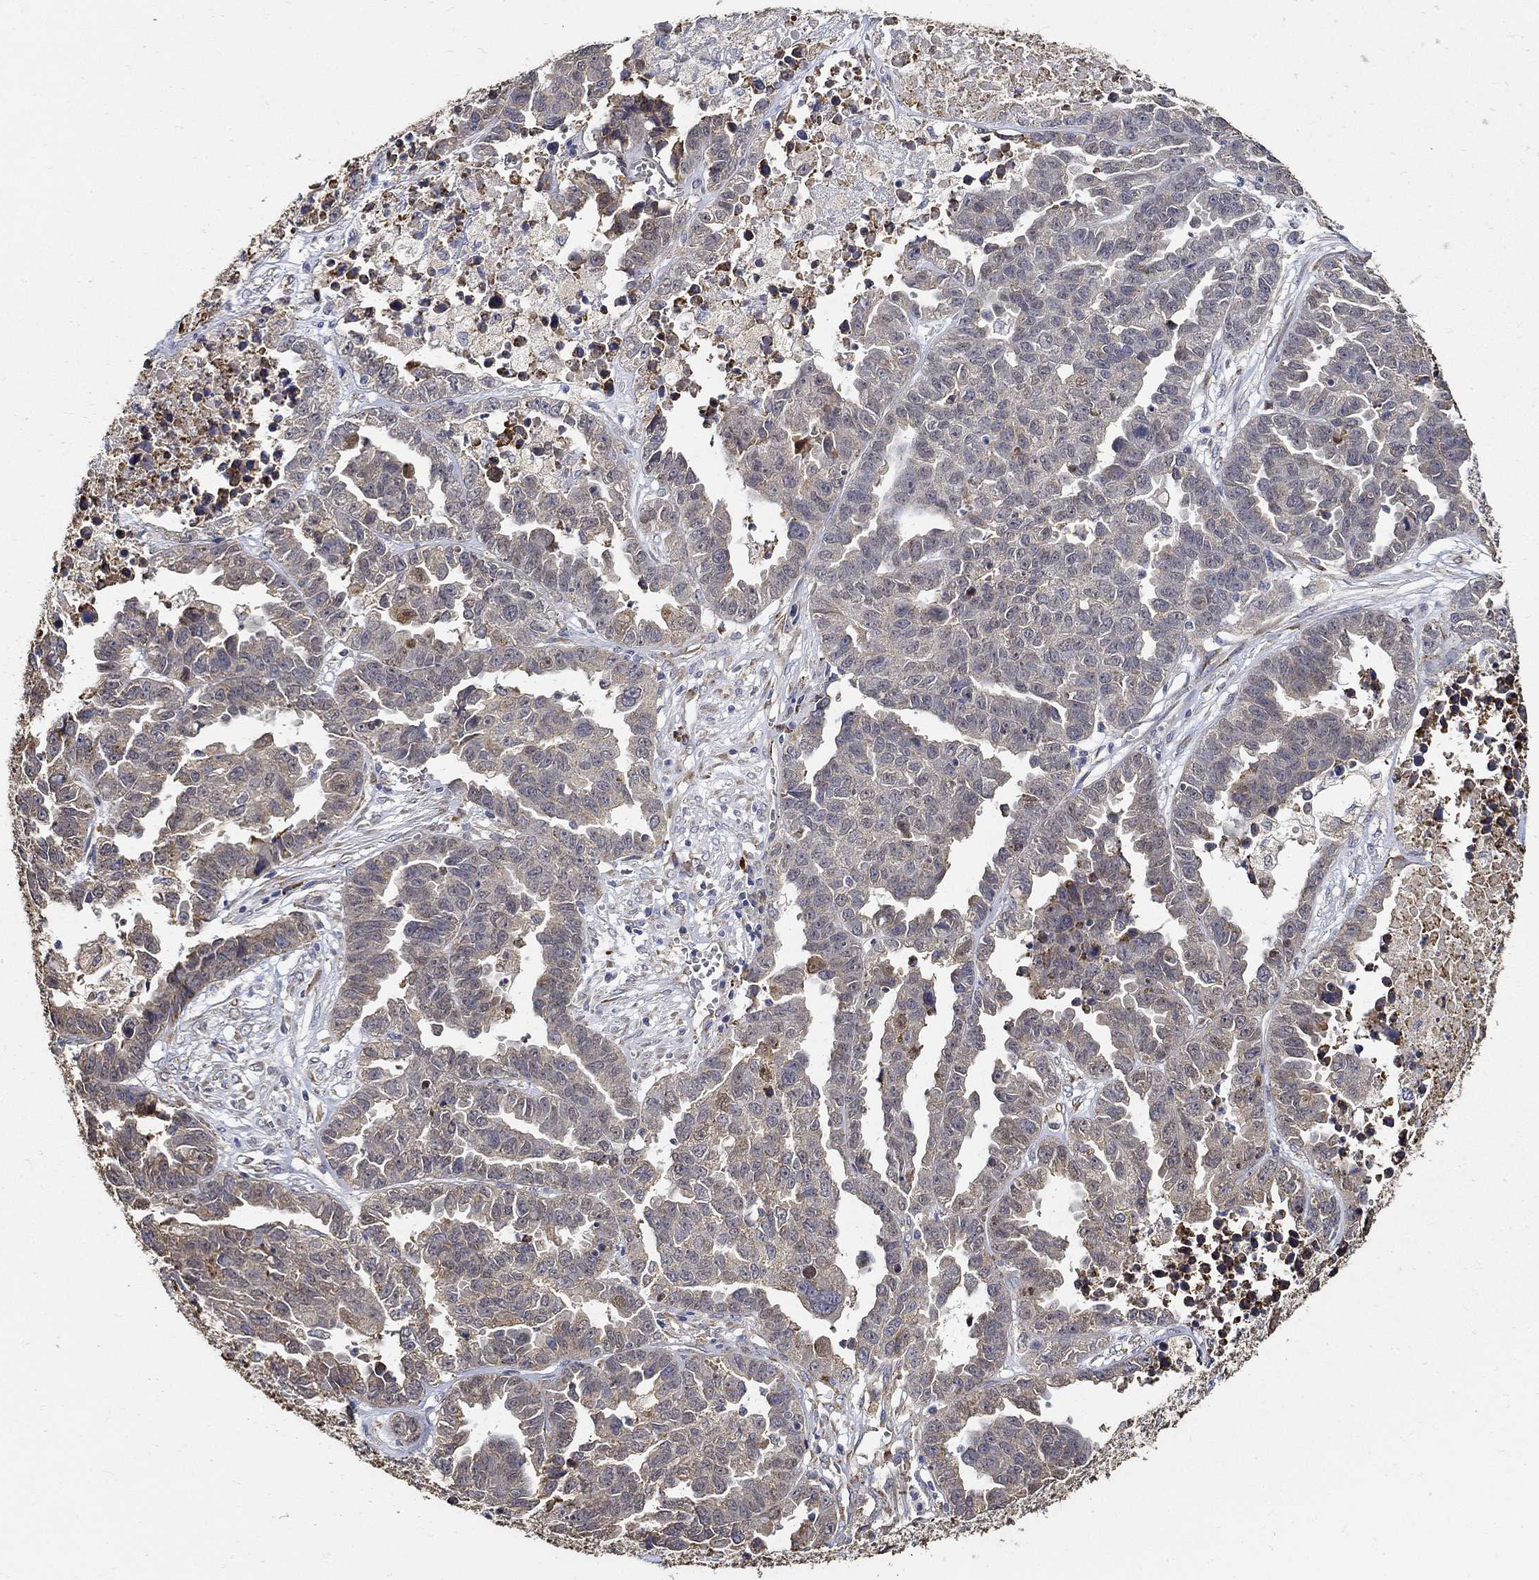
{"staining": {"intensity": "weak", "quantity": "25%-75%", "location": "cytoplasmic/membranous"}, "tissue": "ovarian cancer", "cell_type": "Tumor cells", "image_type": "cancer", "snomed": [{"axis": "morphology", "description": "Cystadenocarcinoma, serous, NOS"}, {"axis": "topography", "description": "Ovary"}], "caption": "Tumor cells exhibit low levels of weak cytoplasmic/membranous positivity in about 25%-75% of cells in ovarian cancer.", "gene": "EMILIN3", "patient": {"sex": "female", "age": 87}}